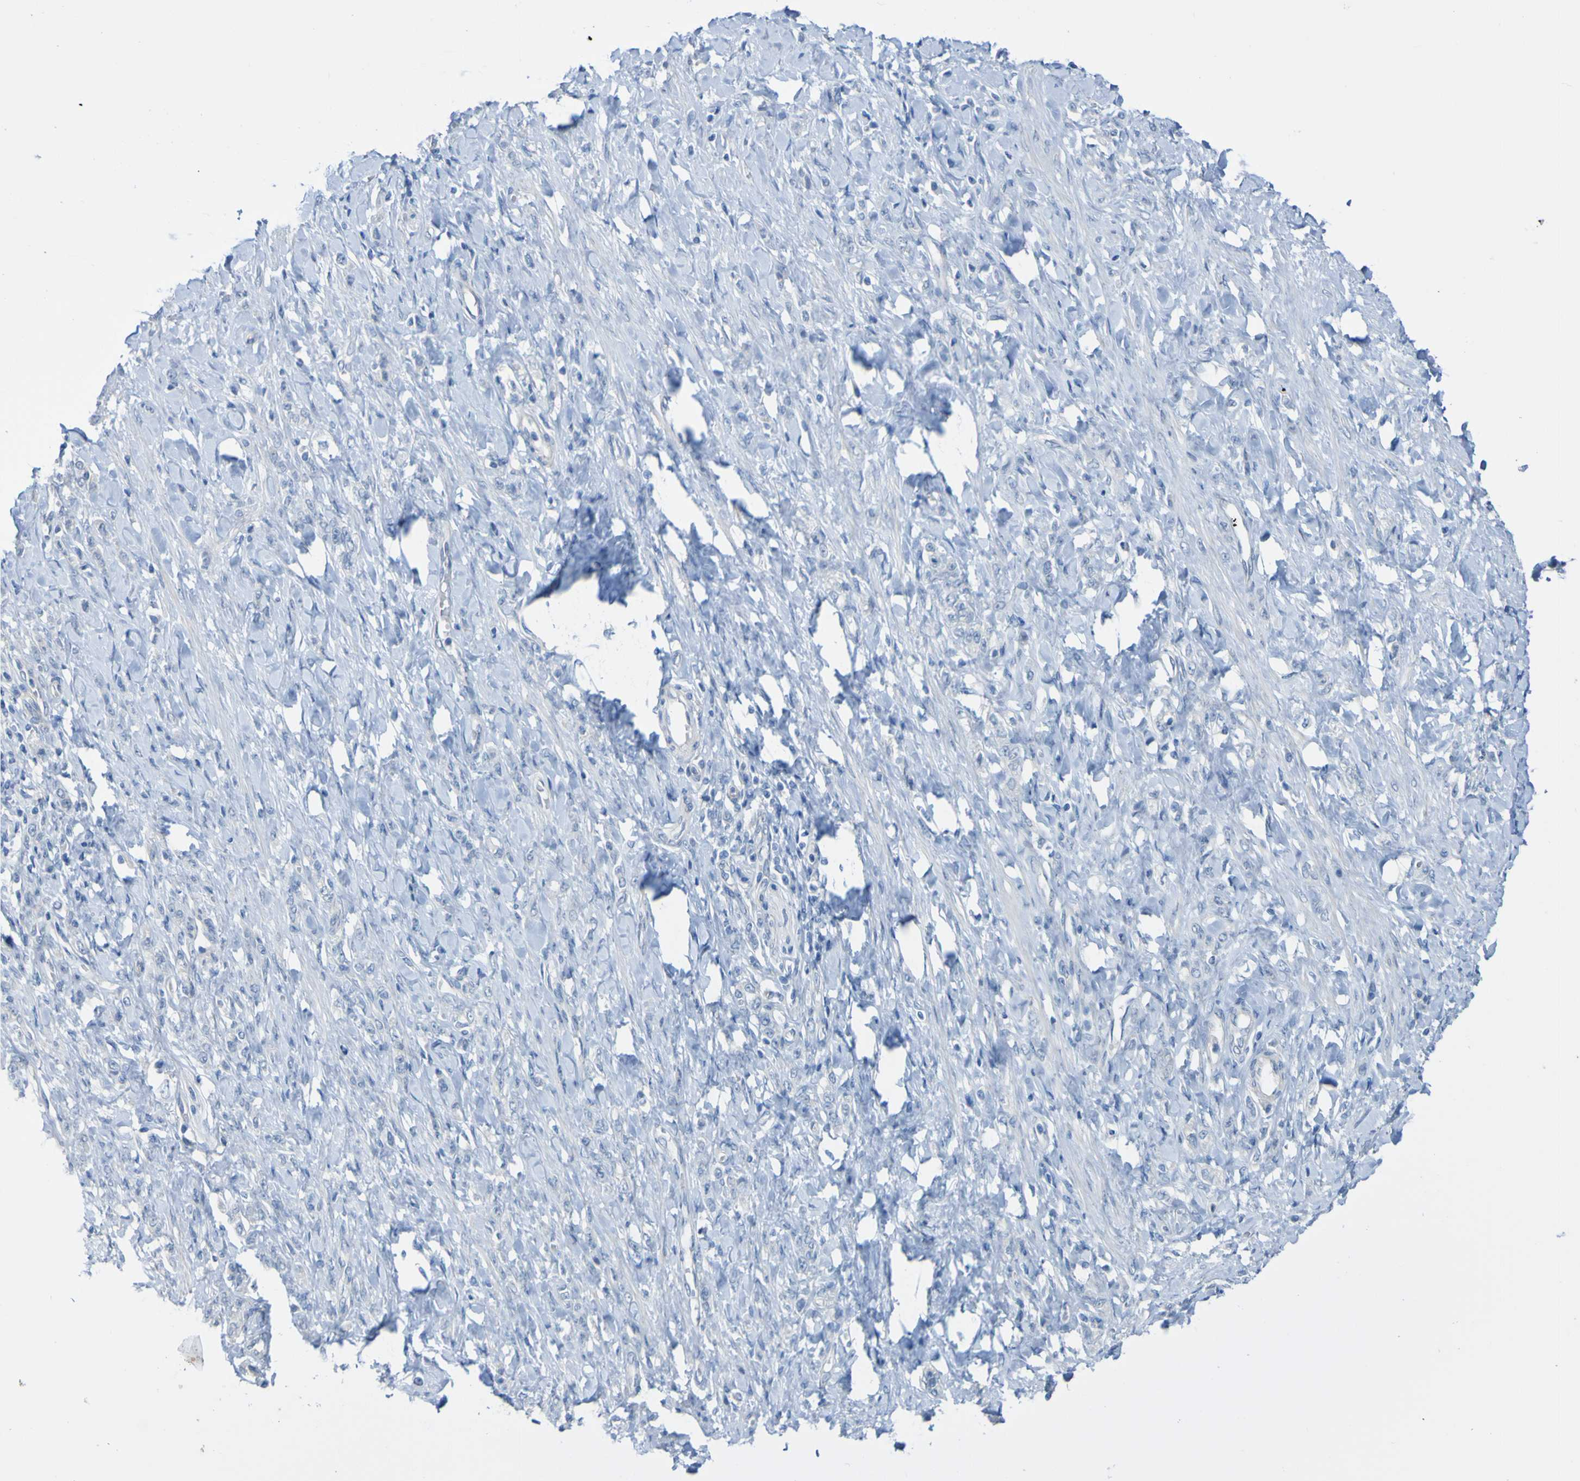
{"staining": {"intensity": "negative", "quantity": "none", "location": "none"}, "tissue": "stomach cancer", "cell_type": "Tumor cells", "image_type": "cancer", "snomed": [{"axis": "morphology", "description": "Adenocarcinoma, NOS"}, {"axis": "topography", "description": "Stomach"}], "caption": "The histopathology image displays no staining of tumor cells in adenocarcinoma (stomach). (DAB (3,3'-diaminobenzidine) immunohistochemistry with hematoxylin counter stain).", "gene": "ACMSD", "patient": {"sex": "male", "age": 82}}